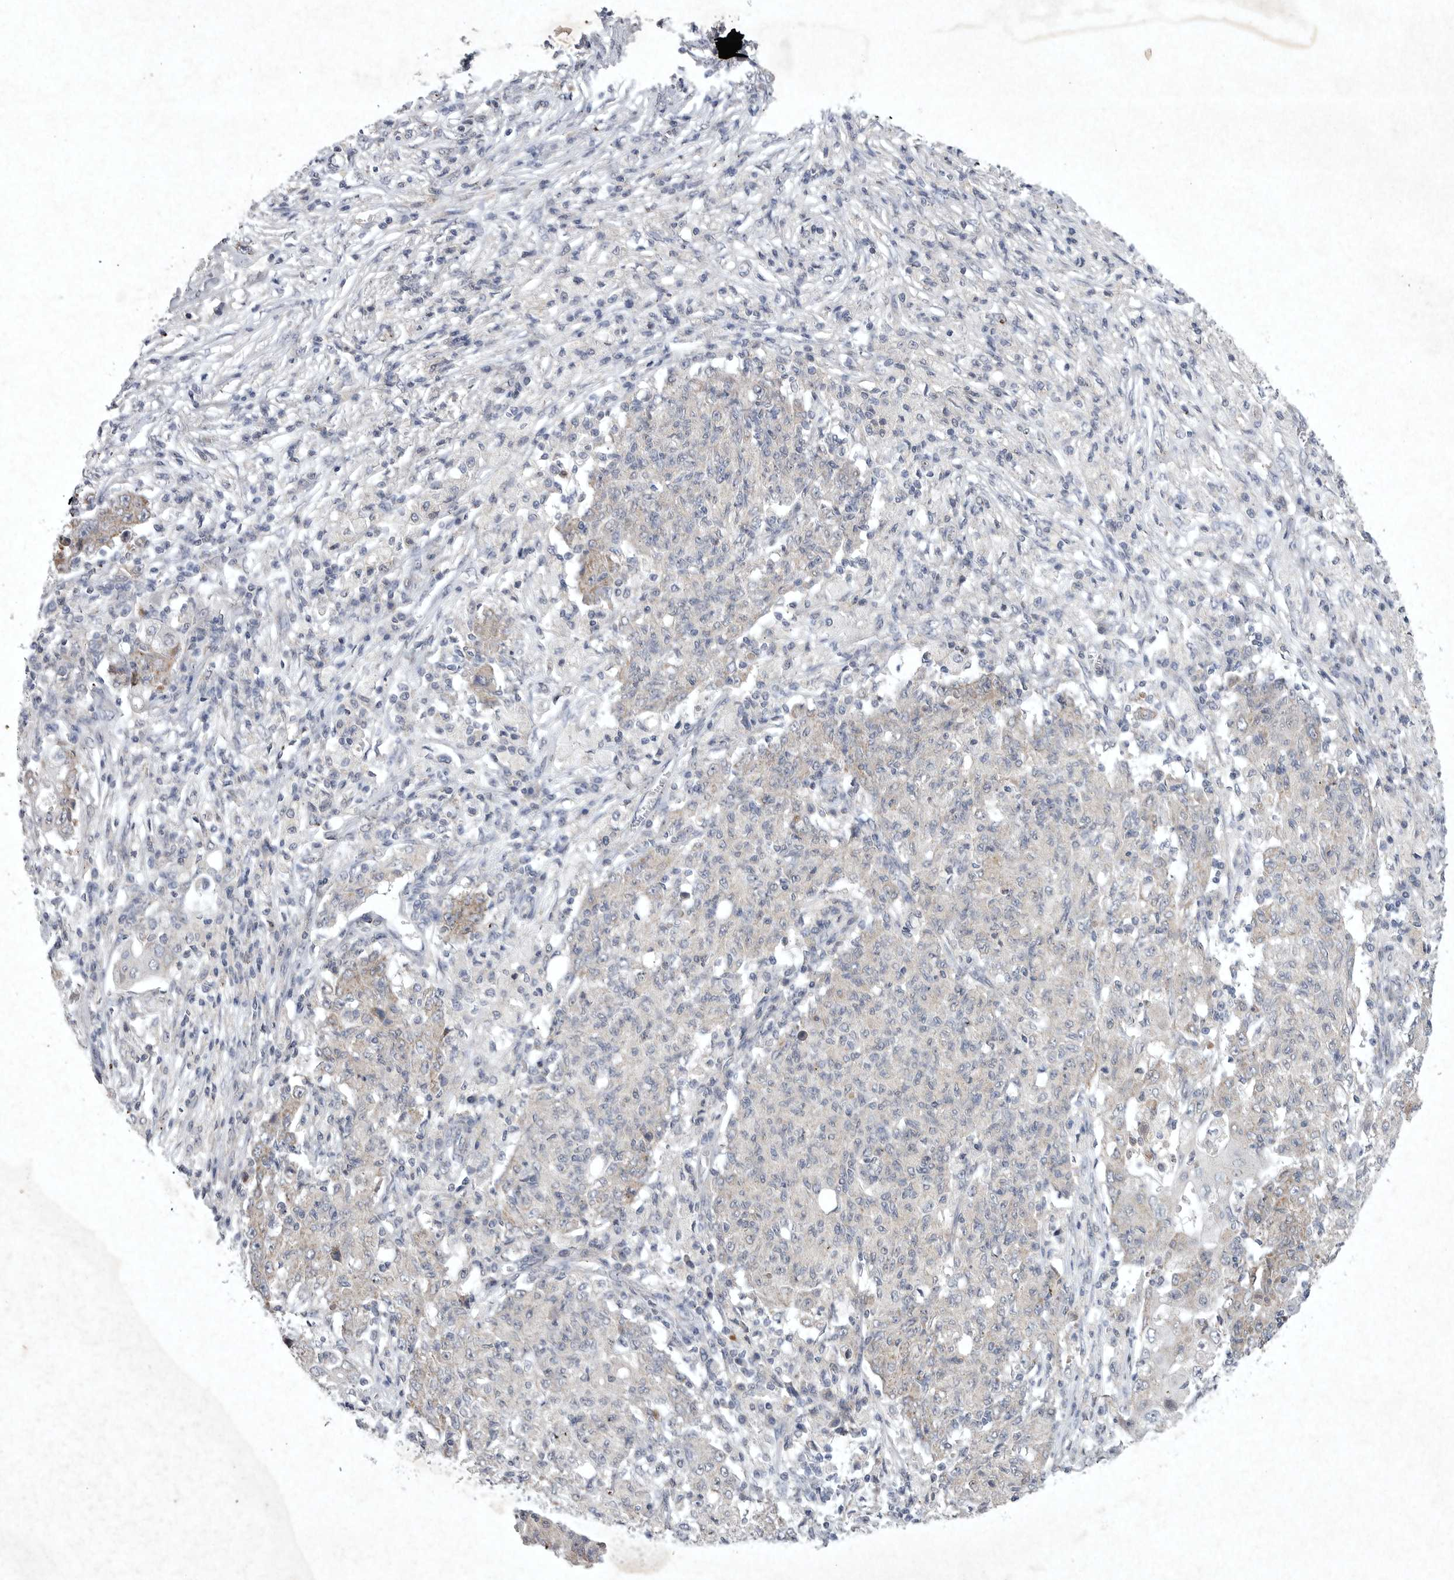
{"staining": {"intensity": "moderate", "quantity": "<25%", "location": "cytoplasmic/membranous"}, "tissue": "ovarian cancer", "cell_type": "Tumor cells", "image_type": "cancer", "snomed": [{"axis": "morphology", "description": "Carcinoma, endometroid"}, {"axis": "topography", "description": "Ovary"}], "caption": "High-magnification brightfield microscopy of endometroid carcinoma (ovarian) stained with DAB (3,3'-diaminobenzidine) (brown) and counterstained with hematoxylin (blue). tumor cells exhibit moderate cytoplasmic/membranous positivity is identified in approximately<25% of cells.", "gene": "DDR1", "patient": {"sex": "female", "age": 42}}